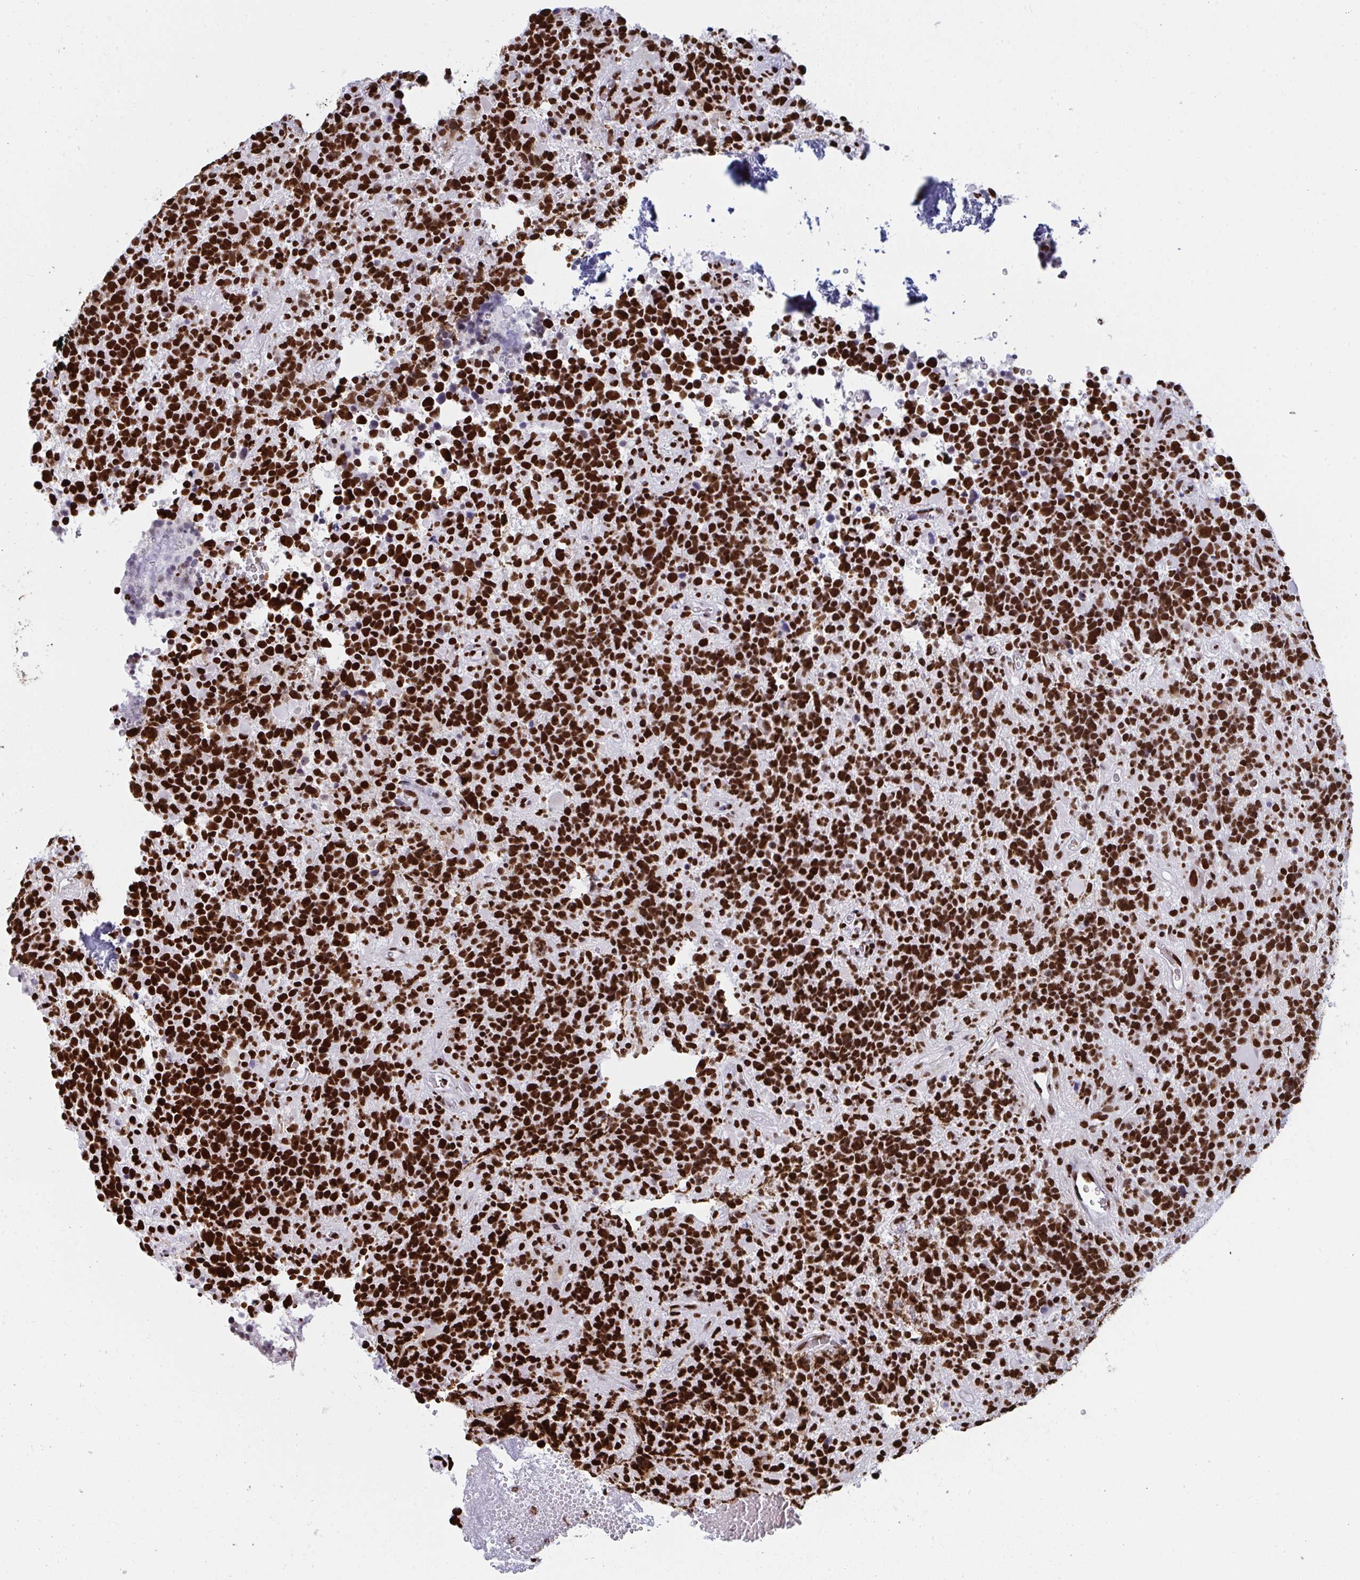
{"staining": {"intensity": "strong", "quantity": ">75%", "location": "nuclear"}, "tissue": "glioma", "cell_type": "Tumor cells", "image_type": "cancer", "snomed": [{"axis": "morphology", "description": "Glioma, malignant, High grade"}, {"axis": "topography", "description": "Brain"}], "caption": "Protein analysis of glioma tissue demonstrates strong nuclear positivity in about >75% of tumor cells. (Stains: DAB in brown, nuclei in blue, Microscopy: brightfield microscopy at high magnification).", "gene": "GAR1", "patient": {"sex": "female", "age": 40}}